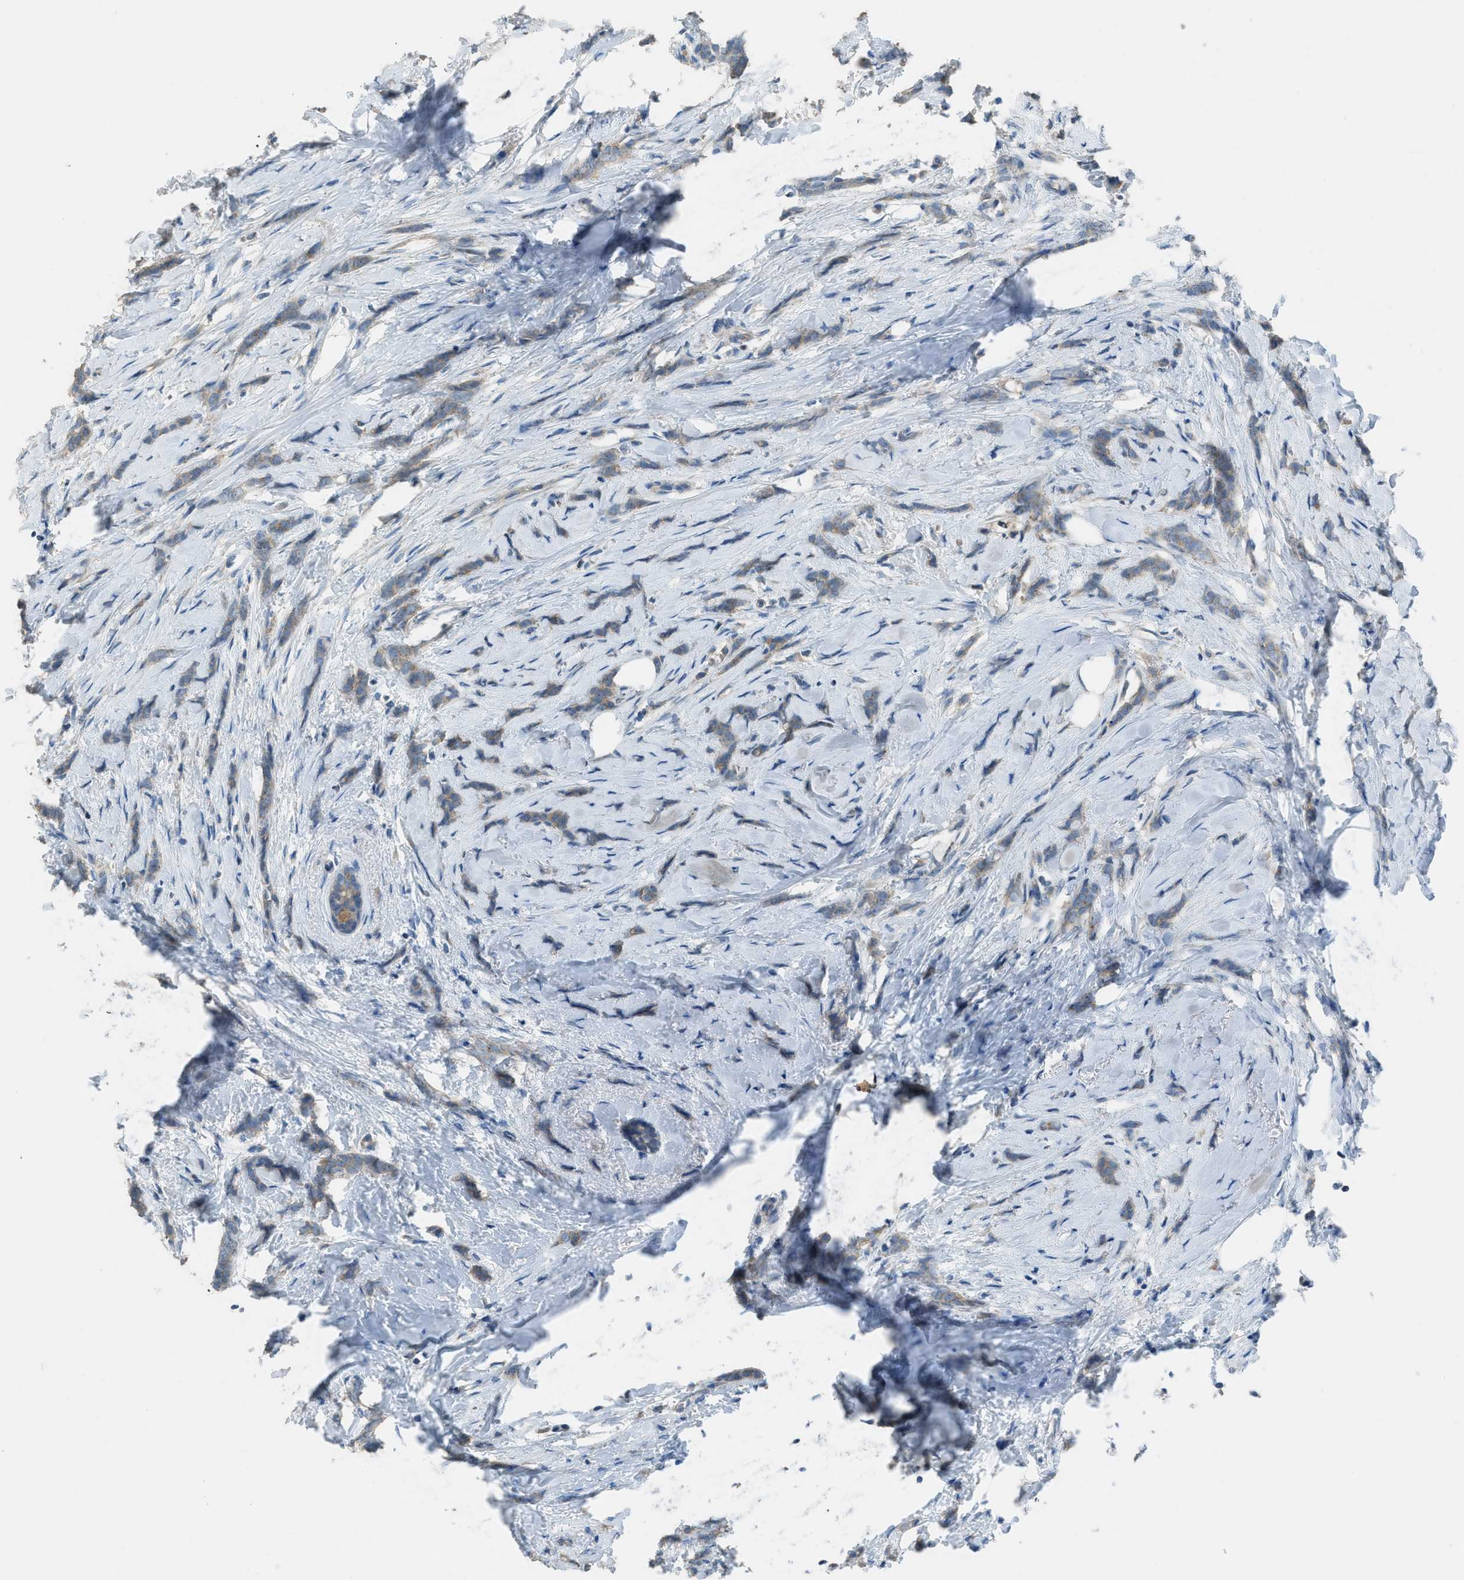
{"staining": {"intensity": "weak", "quantity": ">75%", "location": "cytoplasmic/membranous"}, "tissue": "breast cancer", "cell_type": "Tumor cells", "image_type": "cancer", "snomed": [{"axis": "morphology", "description": "Lobular carcinoma, in situ"}, {"axis": "morphology", "description": "Lobular carcinoma"}, {"axis": "topography", "description": "Breast"}], "caption": "Protein analysis of breast lobular carcinoma in situ tissue exhibits weak cytoplasmic/membranous staining in about >75% of tumor cells.", "gene": "TIMD4", "patient": {"sex": "female", "age": 41}}